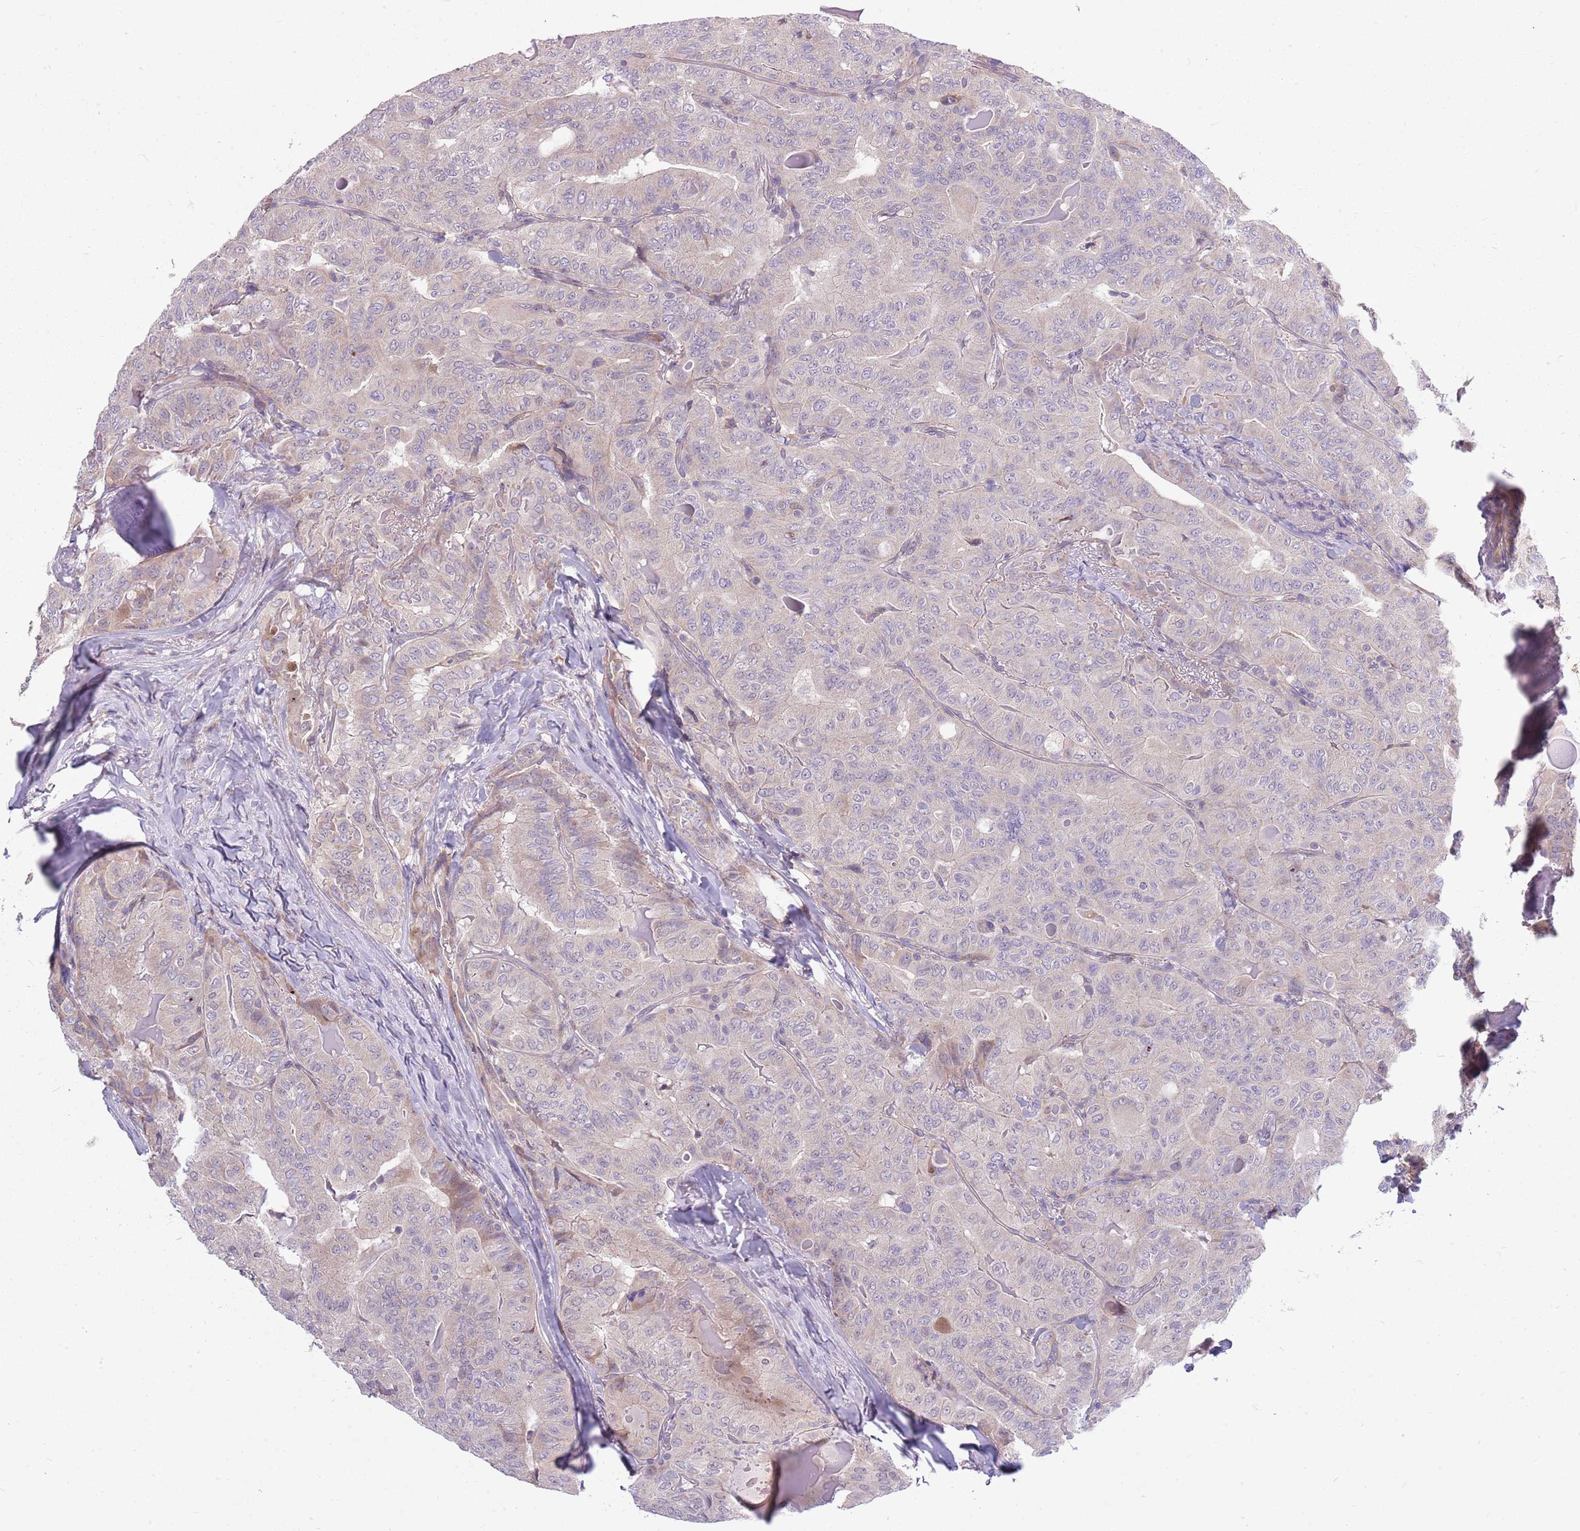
{"staining": {"intensity": "weak", "quantity": "<25%", "location": "cytoplasmic/membranous"}, "tissue": "thyroid cancer", "cell_type": "Tumor cells", "image_type": "cancer", "snomed": [{"axis": "morphology", "description": "Papillary adenocarcinoma, NOS"}, {"axis": "topography", "description": "Thyroid gland"}], "caption": "The immunohistochemistry (IHC) photomicrograph has no significant expression in tumor cells of thyroid papillary adenocarcinoma tissue. The staining was performed using DAB to visualize the protein expression in brown, while the nuclei were stained in blue with hematoxylin (Magnification: 20x).", "gene": "PPP1R27", "patient": {"sex": "female", "age": 68}}